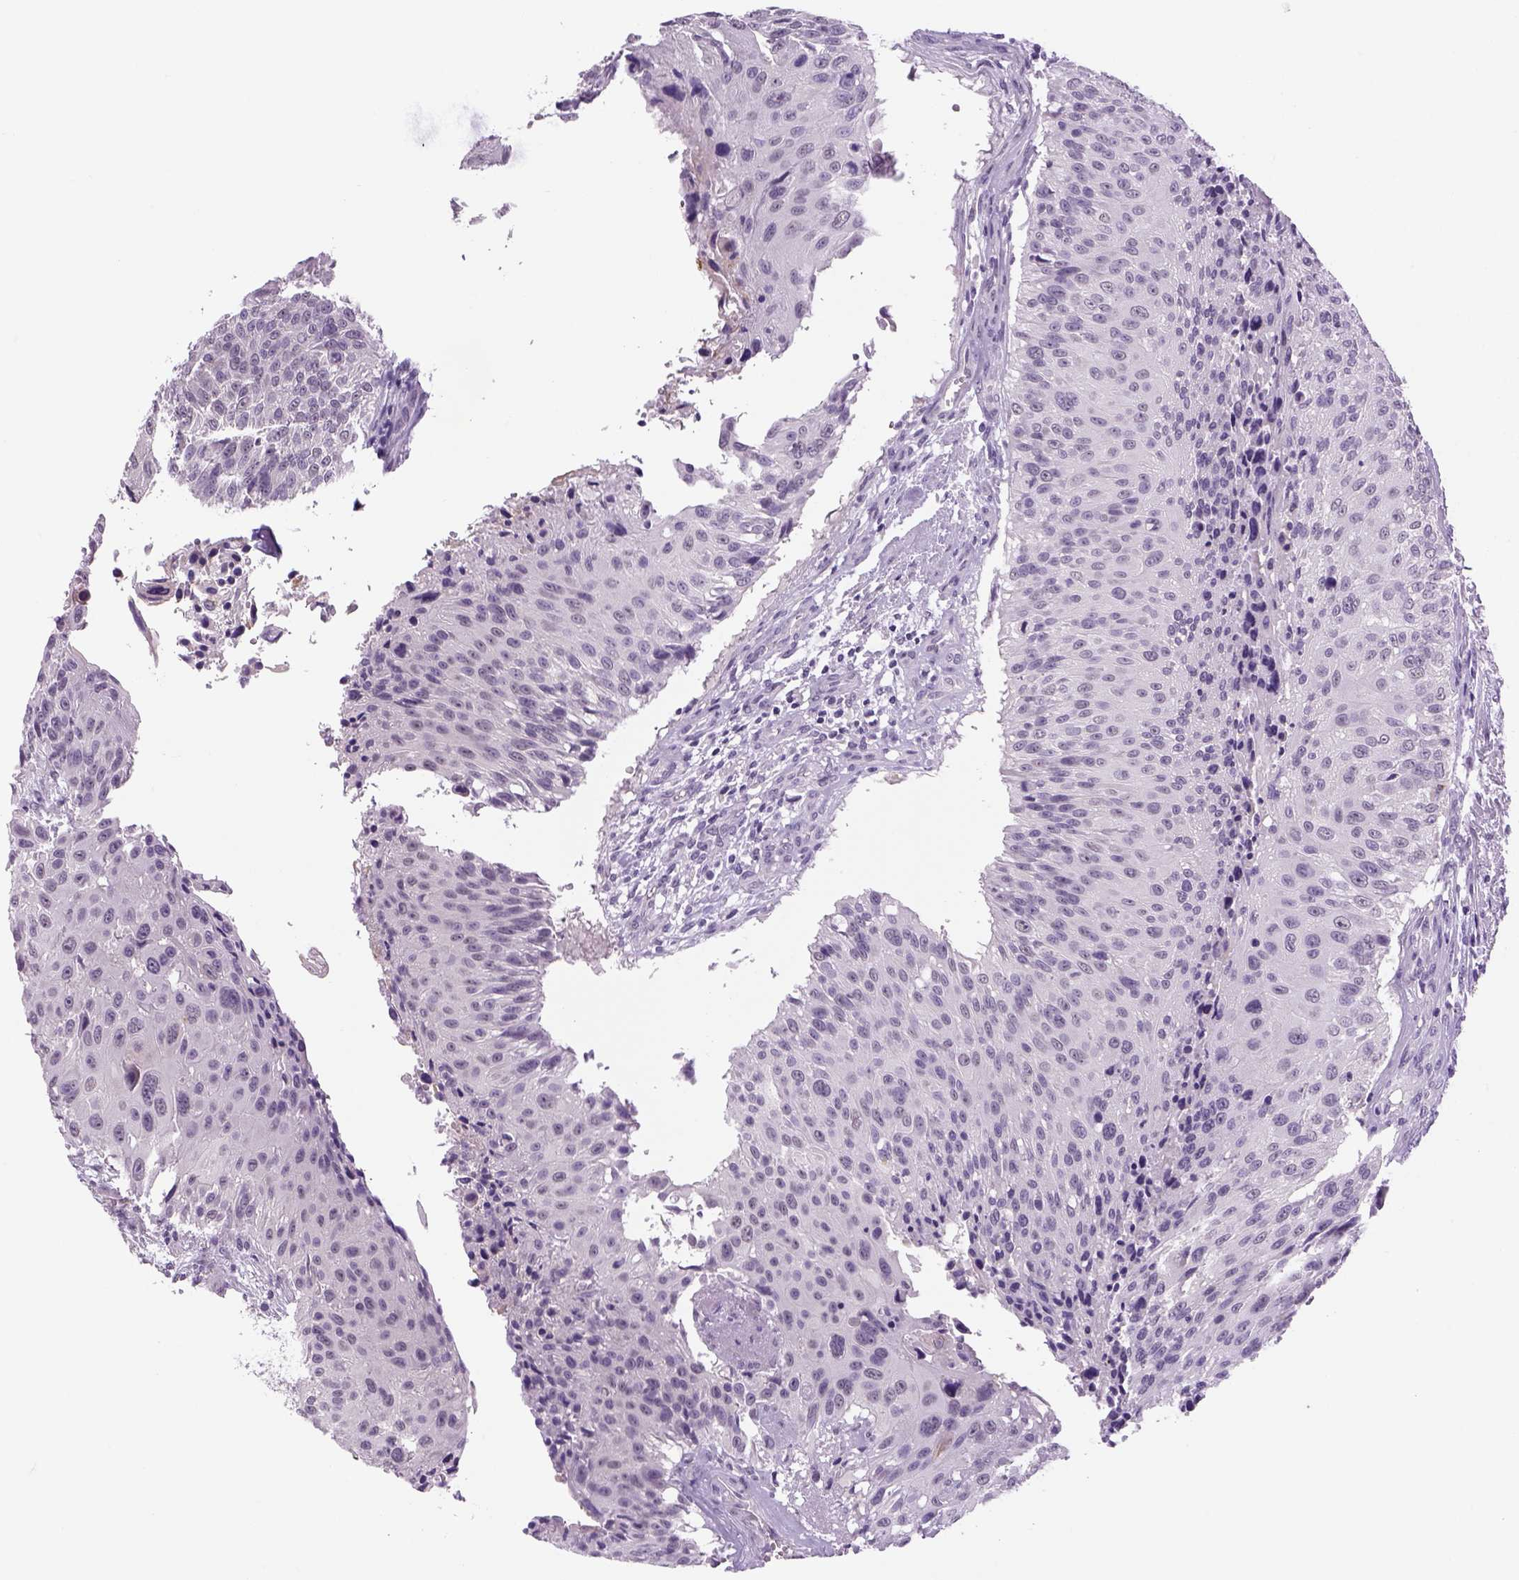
{"staining": {"intensity": "negative", "quantity": "none", "location": "none"}, "tissue": "urothelial cancer", "cell_type": "Tumor cells", "image_type": "cancer", "snomed": [{"axis": "morphology", "description": "Urothelial carcinoma, NOS"}, {"axis": "topography", "description": "Urinary bladder"}], "caption": "Immunohistochemistry (IHC) image of neoplastic tissue: urothelial cancer stained with DAB (3,3'-diaminobenzidine) shows no significant protein staining in tumor cells. Brightfield microscopy of immunohistochemistry (IHC) stained with DAB (3,3'-diaminobenzidine) (brown) and hematoxylin (blue), captured at high magnification.", "gene": "DBH", "patient": {"sex": "male", "age": 55}}